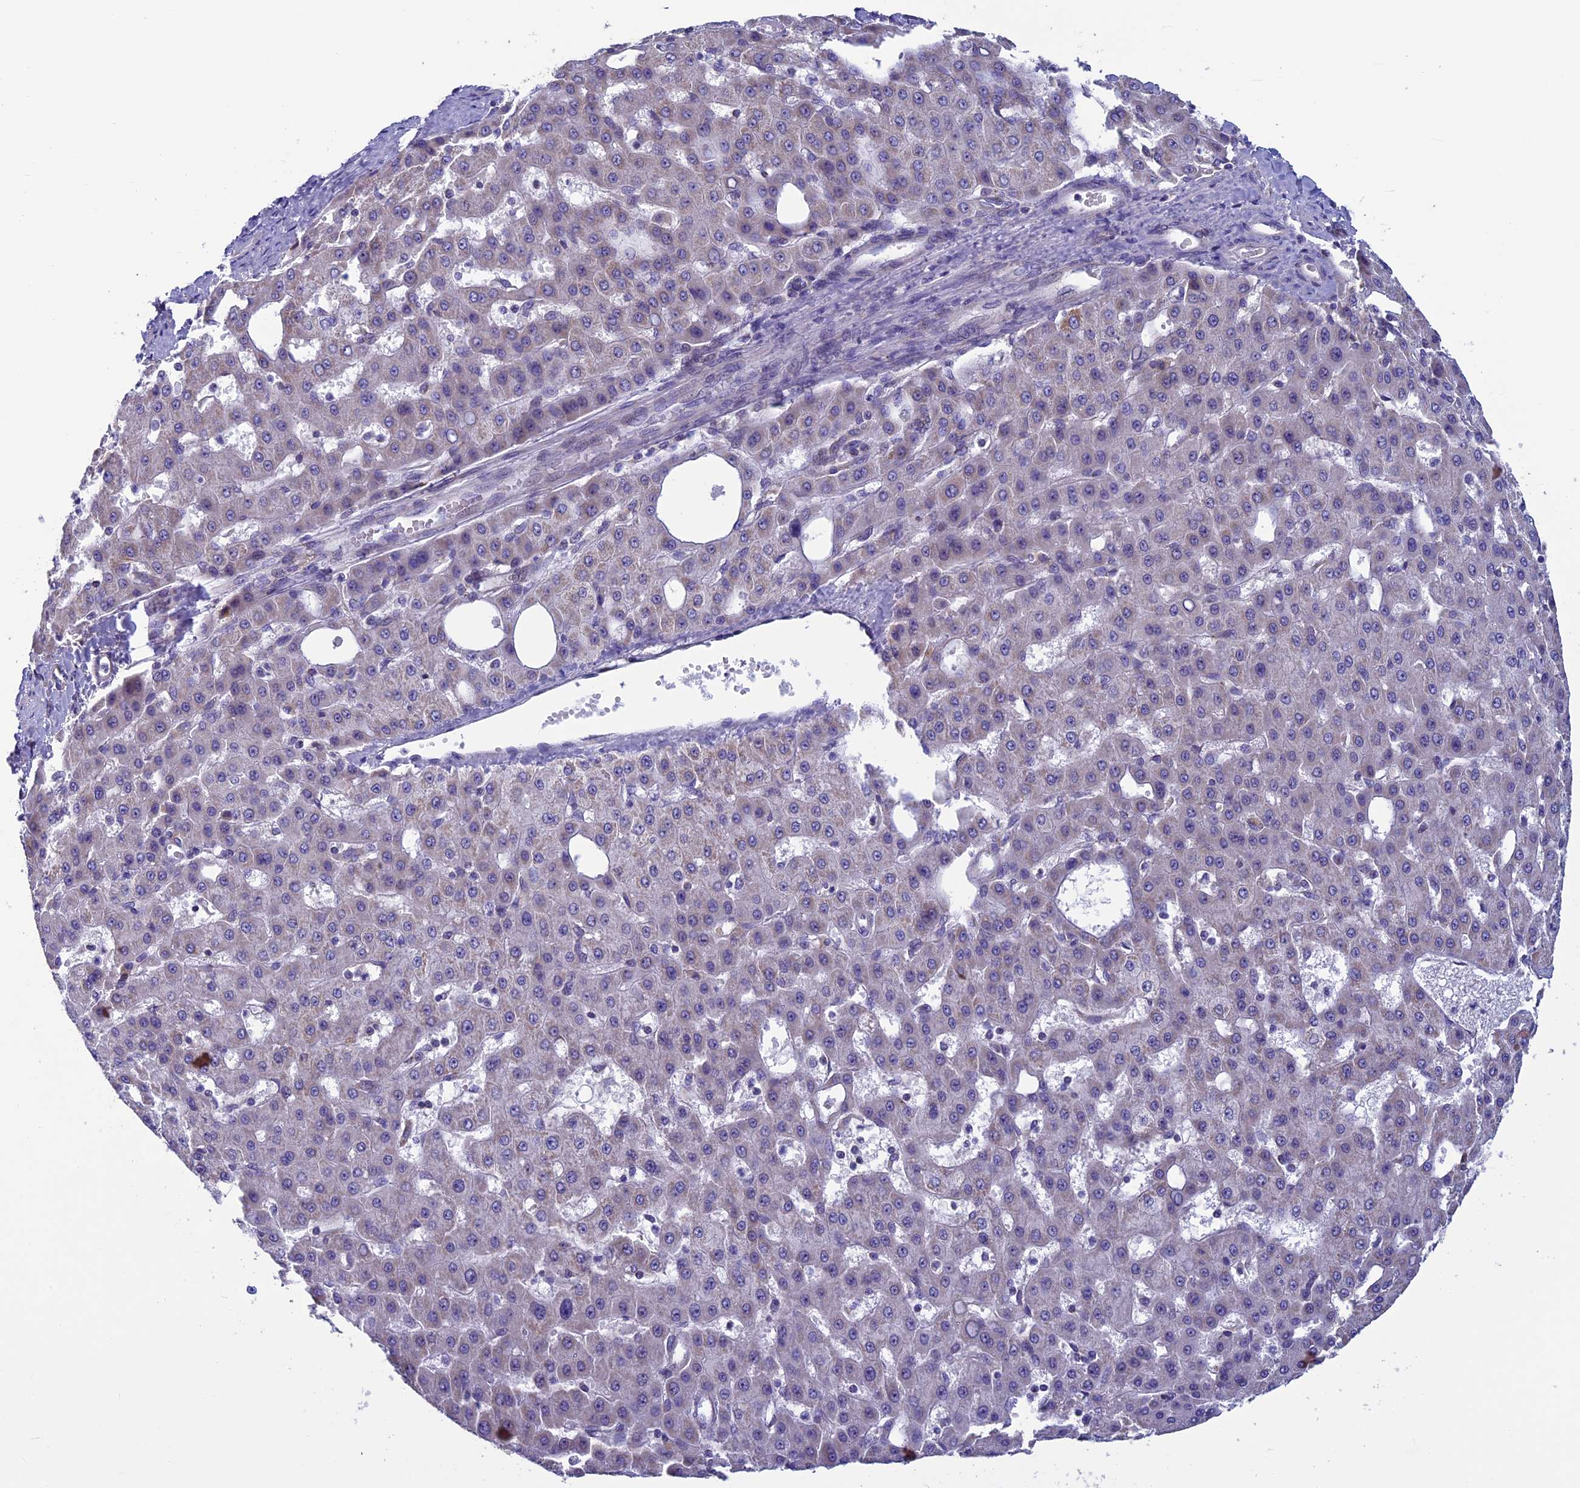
{"staining": {"intensity": "weak", "quantity": "25%-75%", "location": "cytoplasmic/membranous"}, "tissue": "liver cancer", "cell_type": "Tumor cells", "image_type": "cancer", "snomed": [{"axis": "morphology", "description": "Carcinoma, Hepatocellular, NOS"}, {"axis": "topography", "description": "Liver"}], "caption": "The image reveals a brown stain indicating the presence of a protein in the cytoplasmic/membranous of tumor cells in hepatocellular carcinoma (liver). Immunohistochemistry stains the protein in brown and the nuclei are stained blue.", "gene": "MFSD12", "patient": {"sex": "male", "age": 47}}